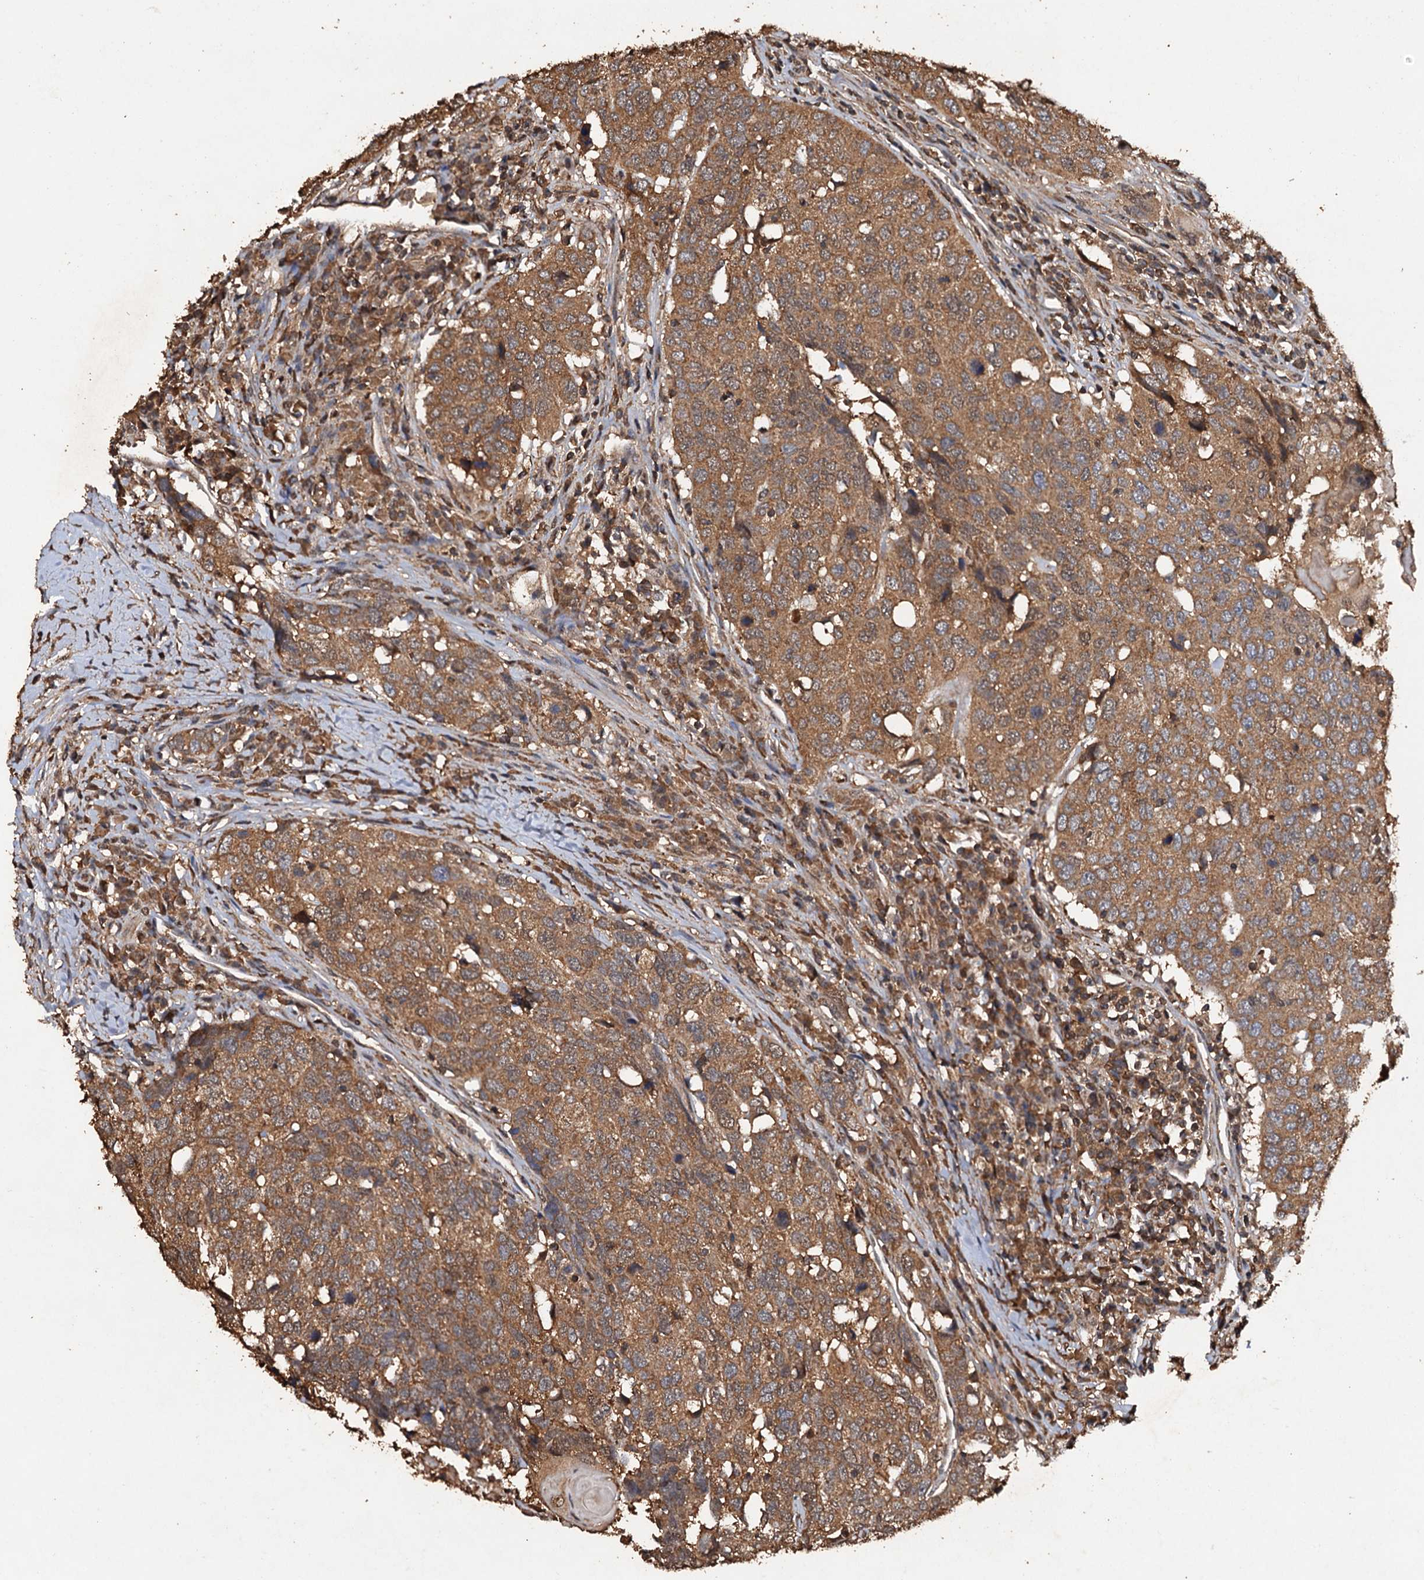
{"staining": {"intensity": "moderate", "quantity": ">75%", "location": "cytoplasmic/membranous"}, "tissue": "head and neck cancer", "cell_type": "Tumor cells", "image_type": "cancer", "snomed": [{"axis": "morphology", "description": "Squamous cell carcinoma, NOS"}, {"axis": "topography", "description": "Head-Neck"}], "caption": "Tumor cells show medium levels of moderate cytoplasmic/membranous staining in about >75% of cells in human head and neck cancer. (brown staining indicates protein expression, while blue staining denotes nuclei).", "gene": "PSMD9", "patient": {"sex": "male", "age": 66}}